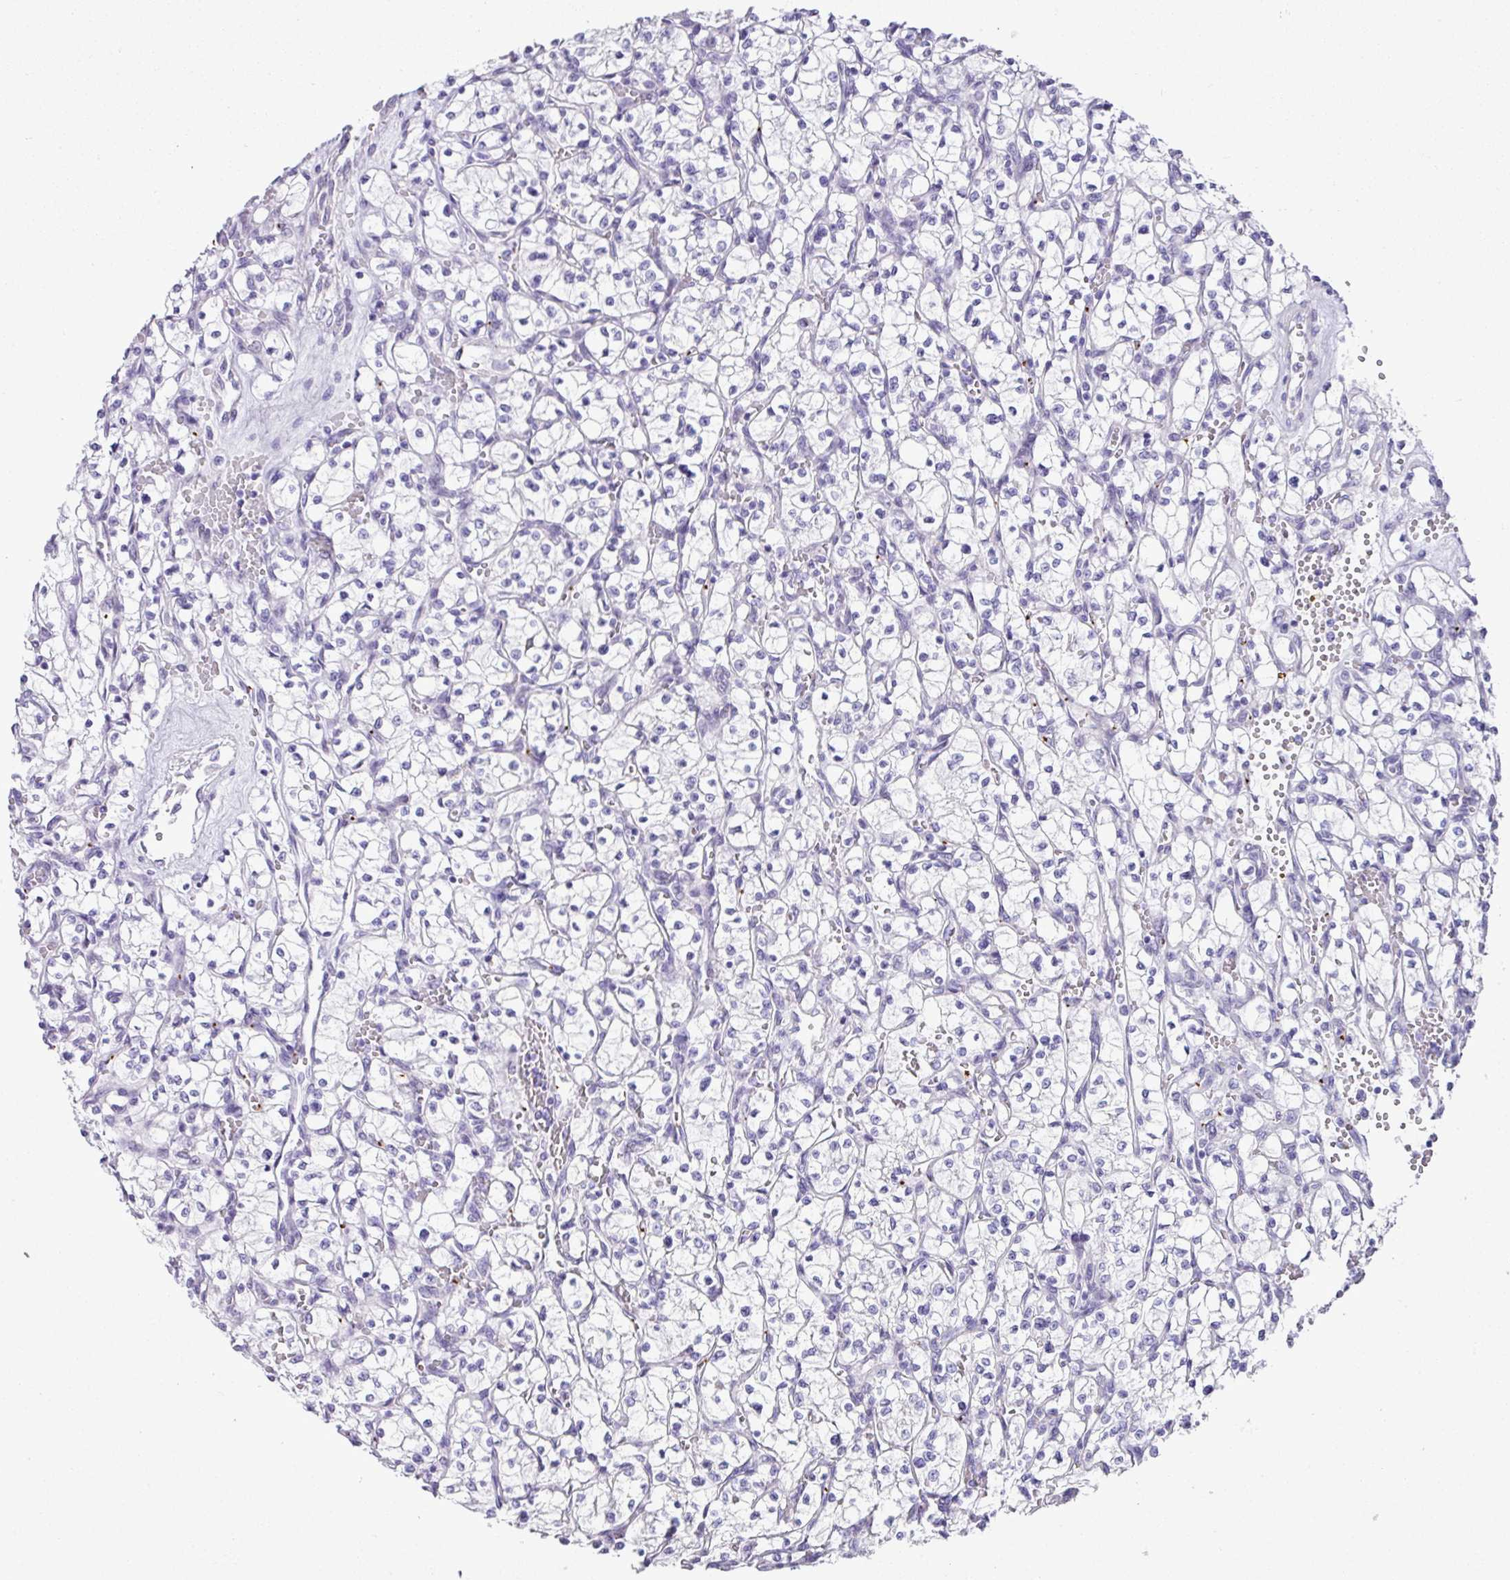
{"staining": {"intensity": "negative", "quantity": "none", "location": "none"}, "tissue": "renal cancer", "cell_type": "Tumor cells", "image_type": "cancer", "snomed": [{"axis": "morphology", "description": "Adenocarcinoma, NOS"}, {"axis": "topography", "description": "Kidney"}], "caption": "Tumor cells are negative for protein expression in human adenocarcinoma (renal).", "gene": "CMTM5", "patient": {"sex": "female", "age": 64}}